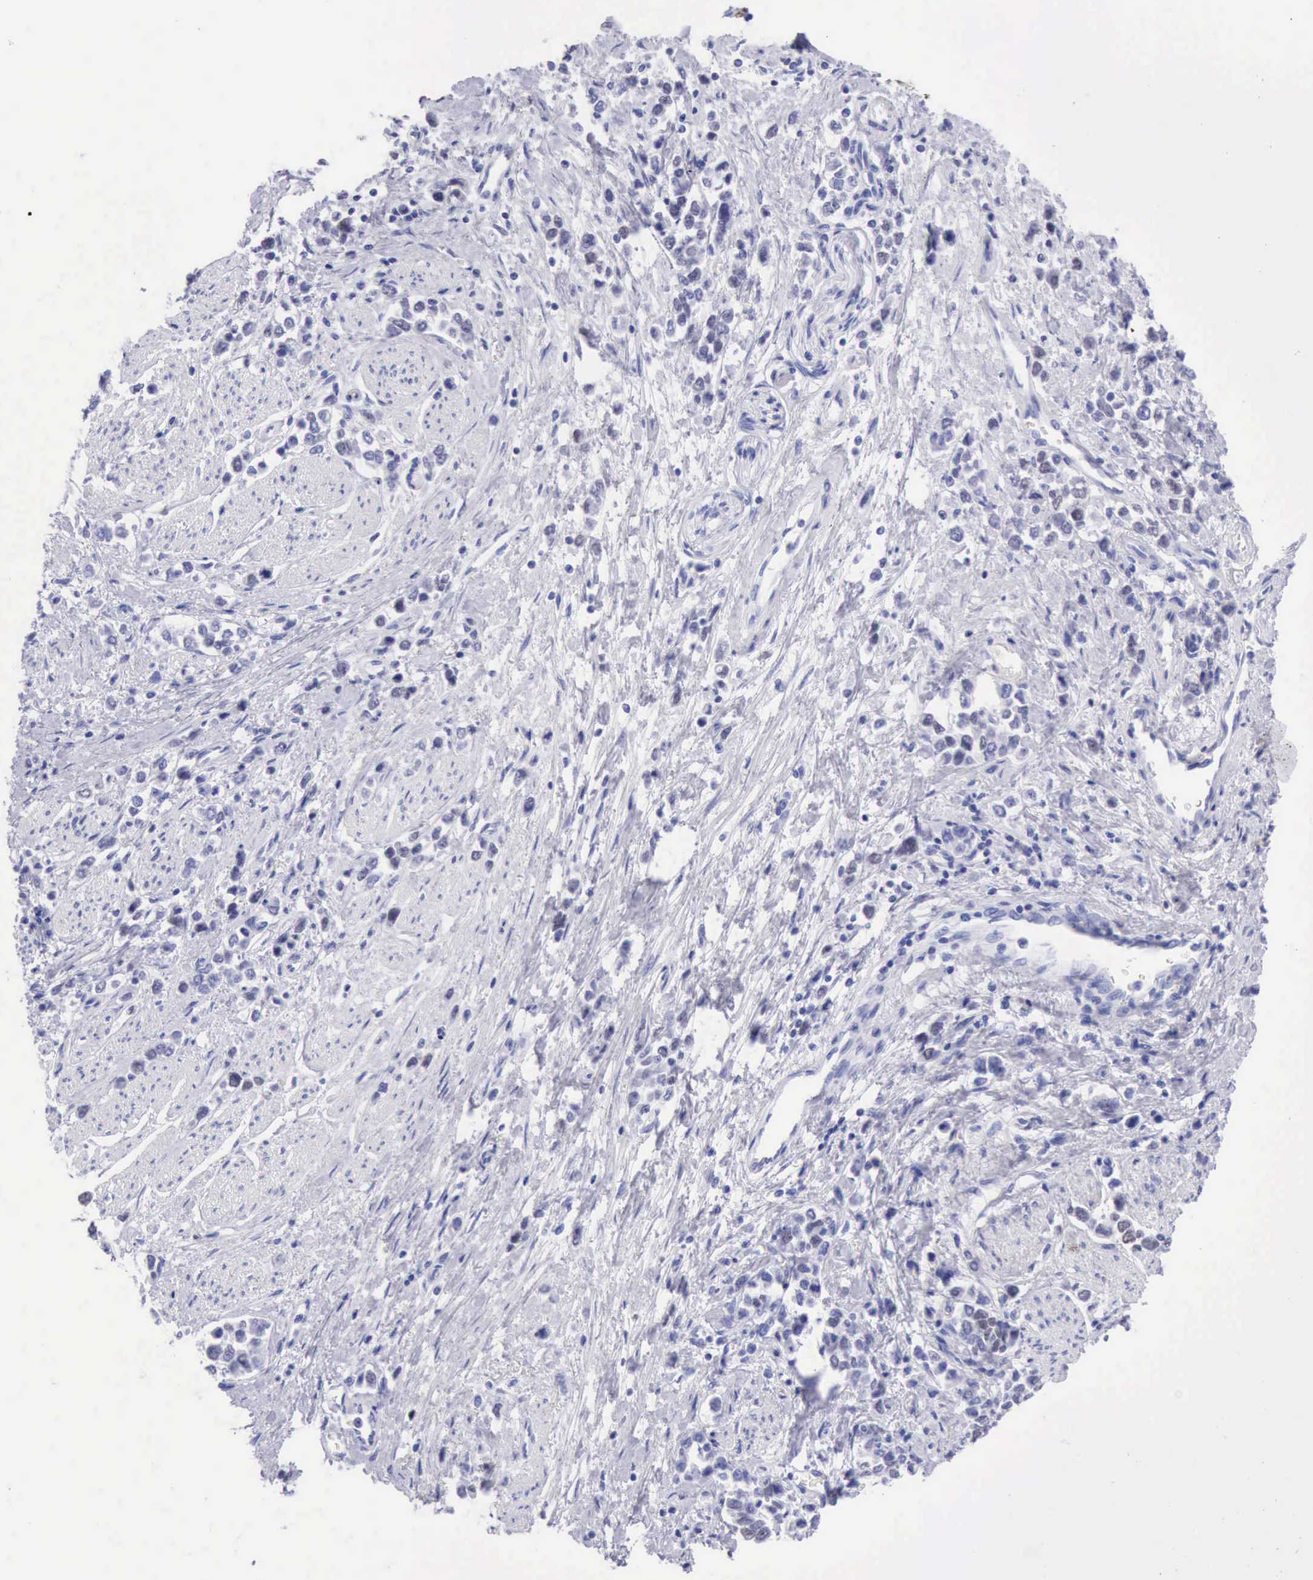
{"staining": {"intensity": "negative", "quantity": "none", "location": "none"}, "tissue": "stomach cancer", "cell_type": "Tumor cells", "image_type": "cancer", "snomed": [{"axis": "morphology", "description": "Adenocarcinoma, NOS"}, {"axis": "topography", "description": "Stomach, upper"}], "caption": "Tumor cells are negative for brown protein staining in stomach cancer.", "gene": "MCM2", "patient": {"sex": "male", "age": 76}}